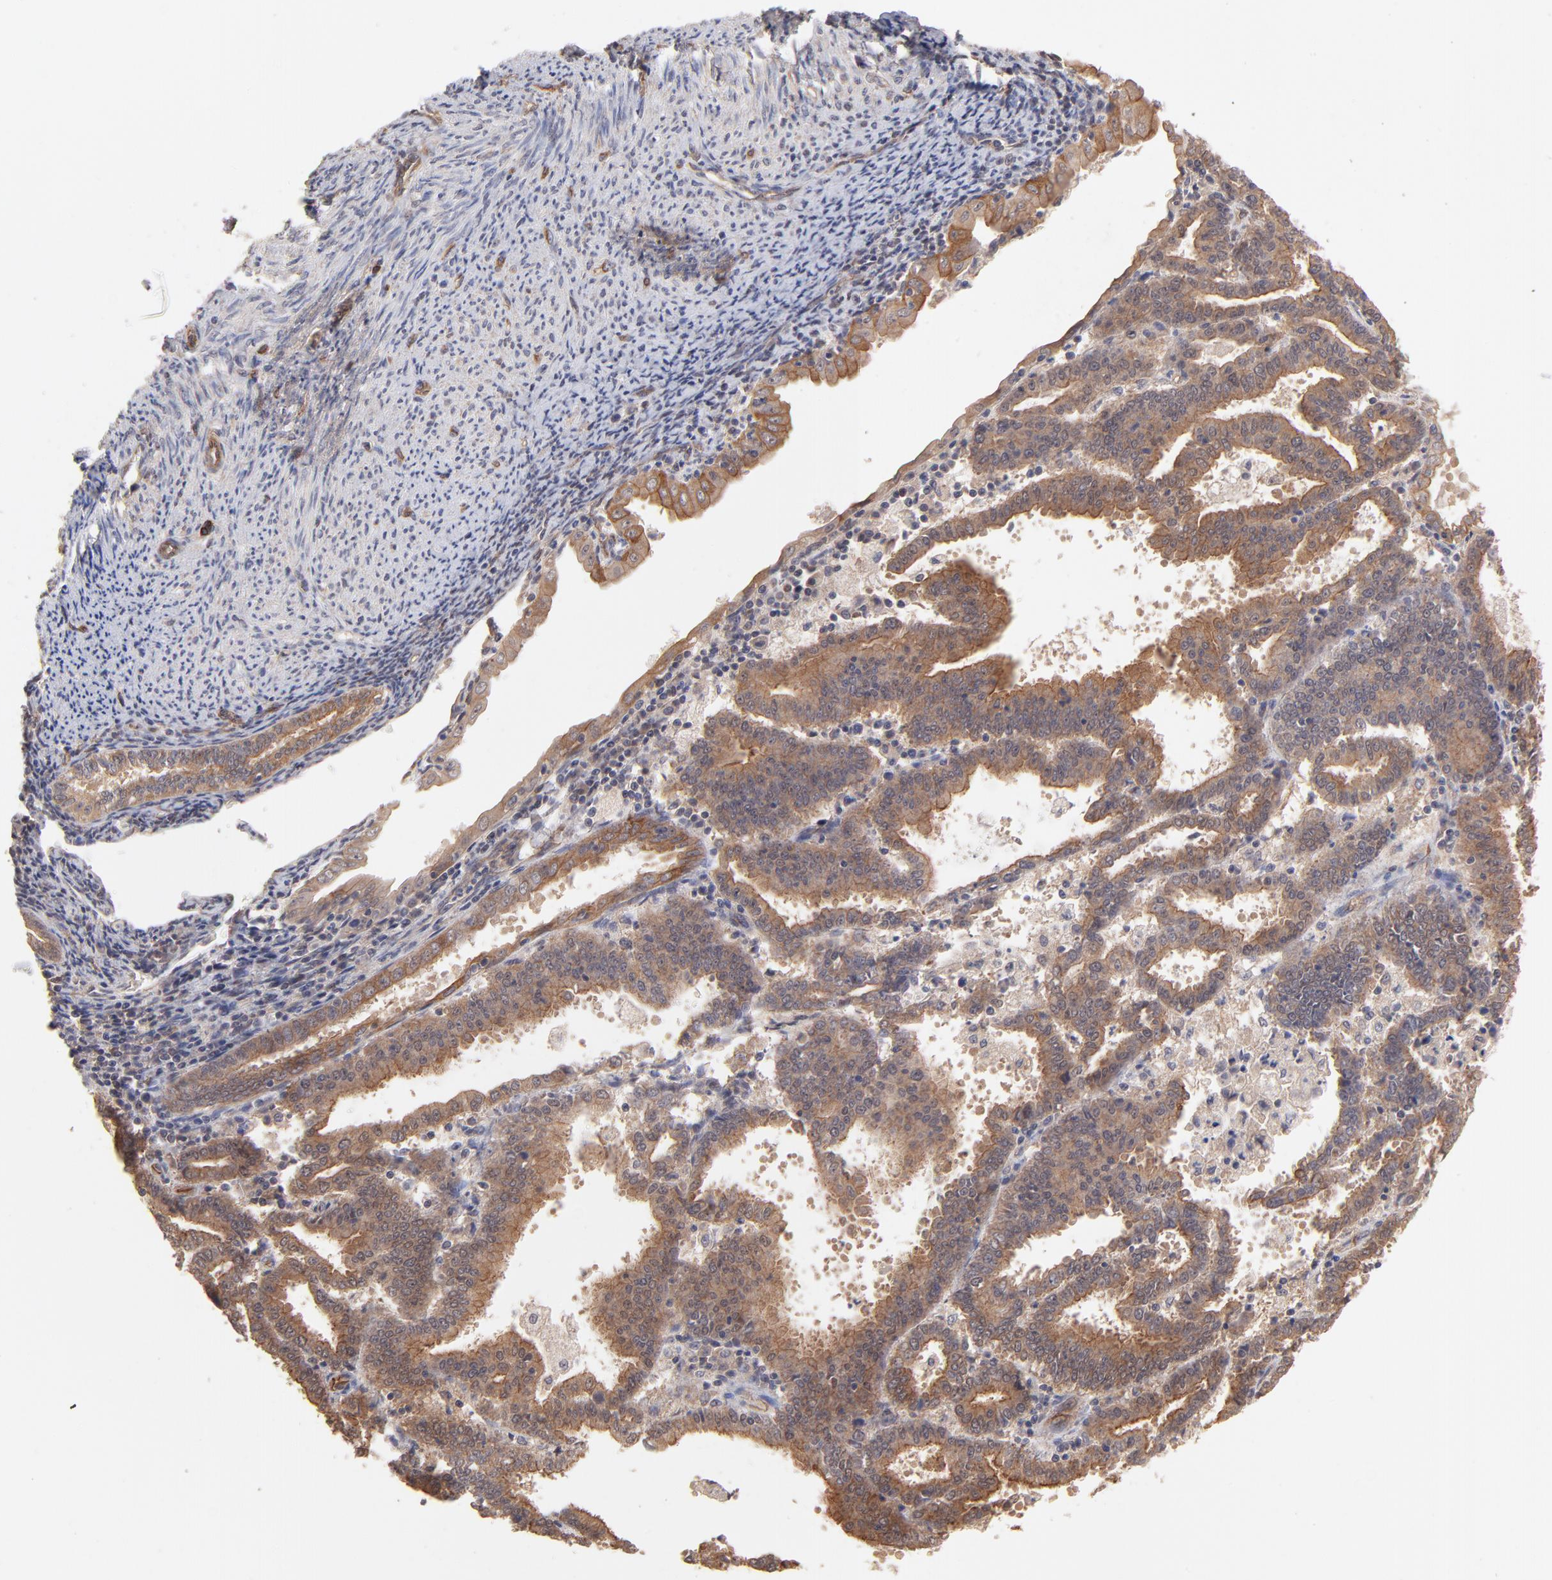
{"staining": {"intensity": "moderate", "quantity": ">75%", "location": "cytoplasmic/membranous"}, "tissue": "endometrial cancer", "cell_type": "Tumor cells", "image_type": "cancer", "snomed": [{"axis": "morphology", "description": "Adenocarcinoma, NOS"}, {"axis": "topography", "description": "Uterus"}], "caption": "Approximately >75% of tumor cells in human endometrial cancer (adenocarcinoma) exhibit moderate cytoplasmic/membranous protein positivity as visualized by brown immunohistochemical staining.", "gene": "STAP2", "patient": {"sex": "female", "age": 83}}